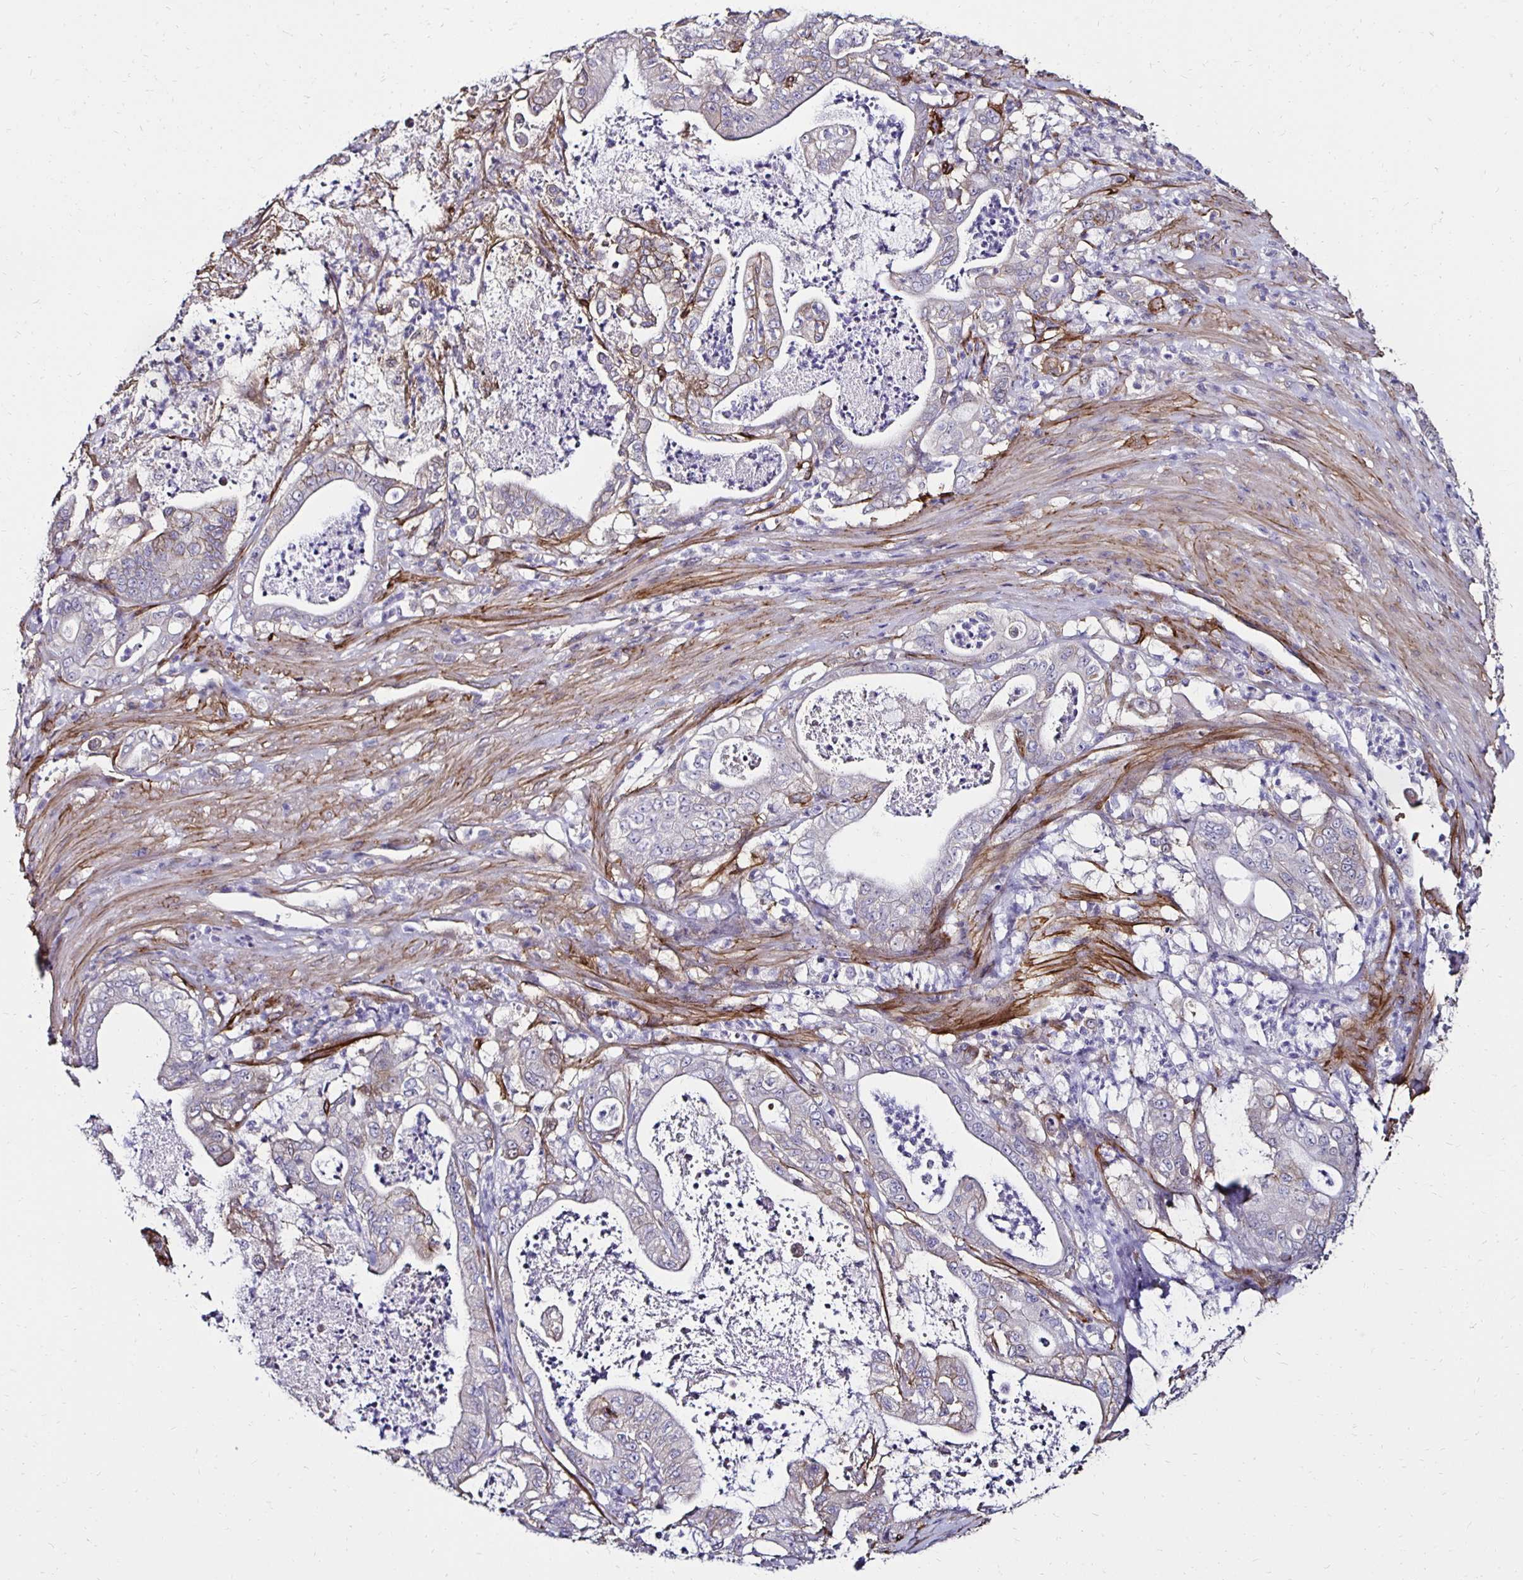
{"staining": {"intensity": "negative", "quantity": "none", "location": "none"}, "tissue": "pancreatic cancer", "cell_type": "Tumor cells", "image_type": "cancer", "snomed": [{"axis": "morphology", "description": "Adenocarcinoma, NOS"}, {"axis": "topography", "description": "Pancreas"}], "caption": "This image is of pancreatic adenocarcinoma stained with immunohistochemistry to label a protein in brown with the nuclei are counter-stained blue. There is no staining in tumor cells. Brightfield microscopy of immunohistochemistry stained with DAB (3,3'-diaminobenzidine) (brown) and hematoxylin (blue), captured at high magnification.", "gene": "ITGB1", "patient": {"sex": "male", "age": 71}}